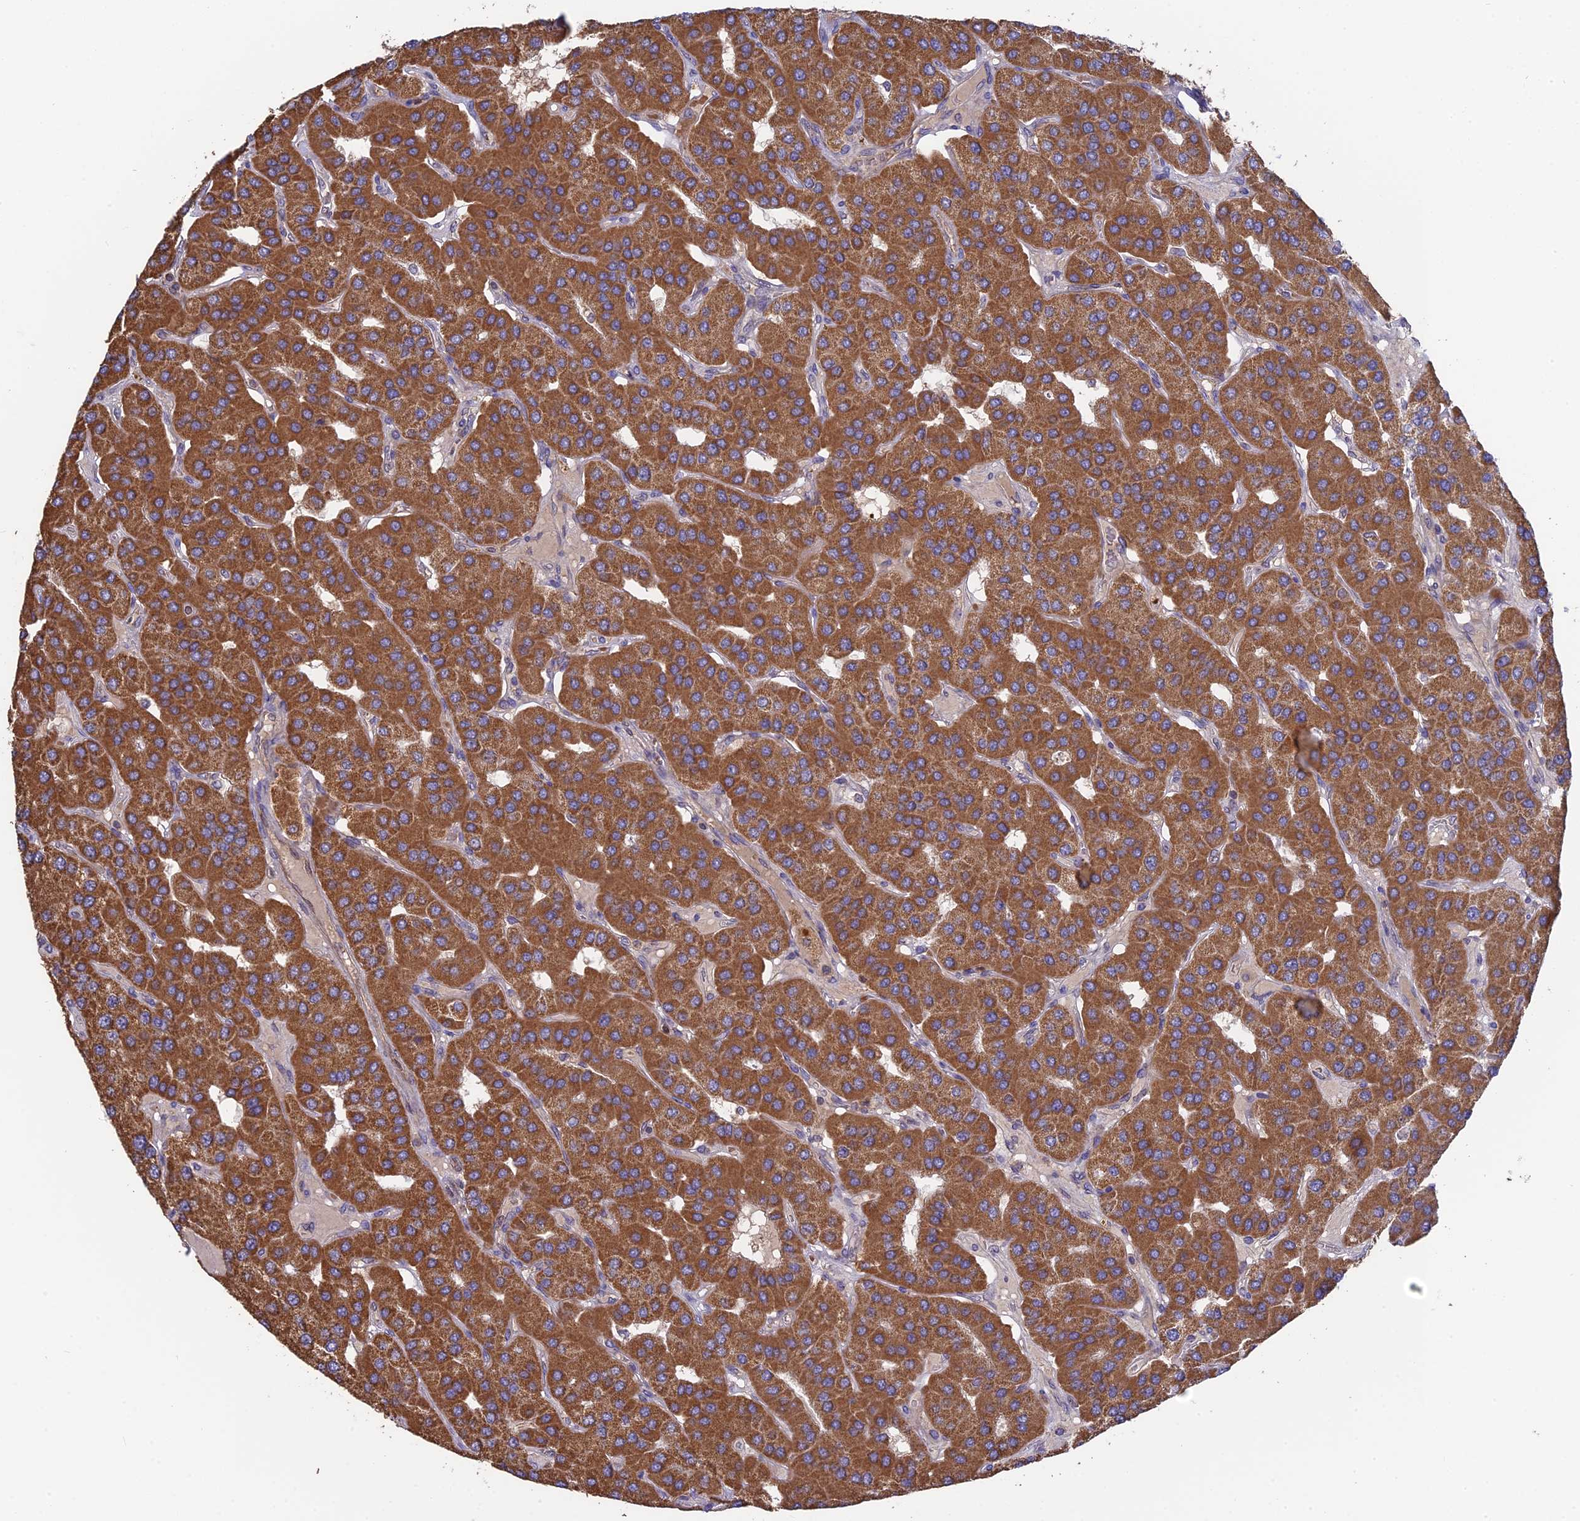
{"staining": {"intensity": "strong", "quantity": ">75%", "location": "cytoplasmic/membranous"}, "tissue": "parathyroid gland", "cell_type": "Glandular cells", "image_type": "normal", "snomed": [{"axis": "morphology", "description": "Normal tissue, NOS"}, {"axis": "morphology", "description": "Adenoma, NOS"}, {"axis": "topography", "description": "Parathyroid gland"}], "caption": "Strong cytoplasmic/membranous protein staining is identified in about >75% of glandular cells in parathyroid gland.", "gene": "RPIA", "patient": {"sex": "female", "age": 86}}